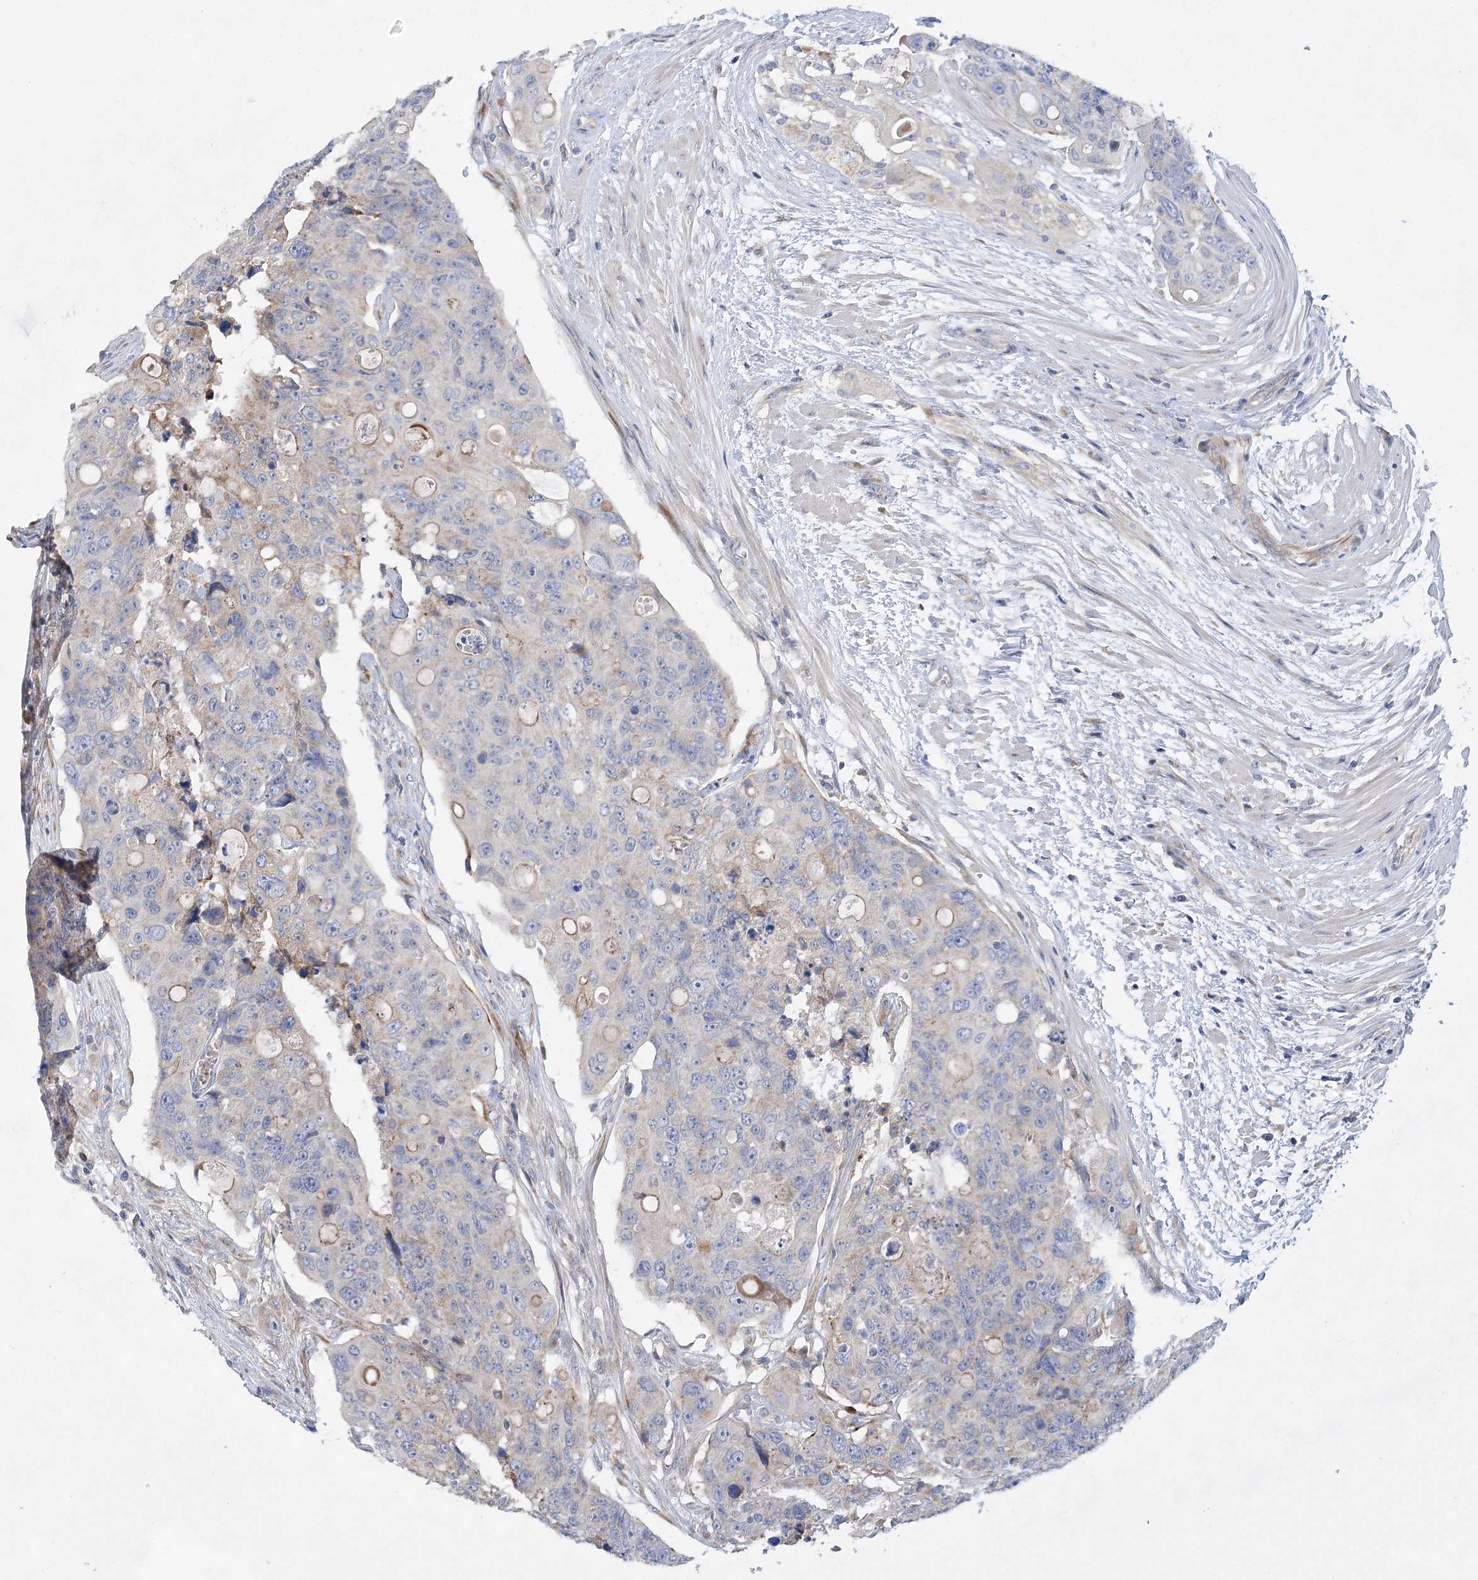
{"staining": {"intensity": "negative", "quantity": "none", "location": "none"}, "tissue": "colorectal cancer", "cell_type": "Tumor cells", "image_type": "cancer", "snomed": [{"axis": "morphology", "description": "Adenocarcinoma, NOS"}, {"axis": "topography", "description": "Colon"}], "caption": "Tumor cells are negative for brown protein staining in colorectal cancer.", "gene": "TRAPPC13", "patient": {"sex": "female", "age": 57}}